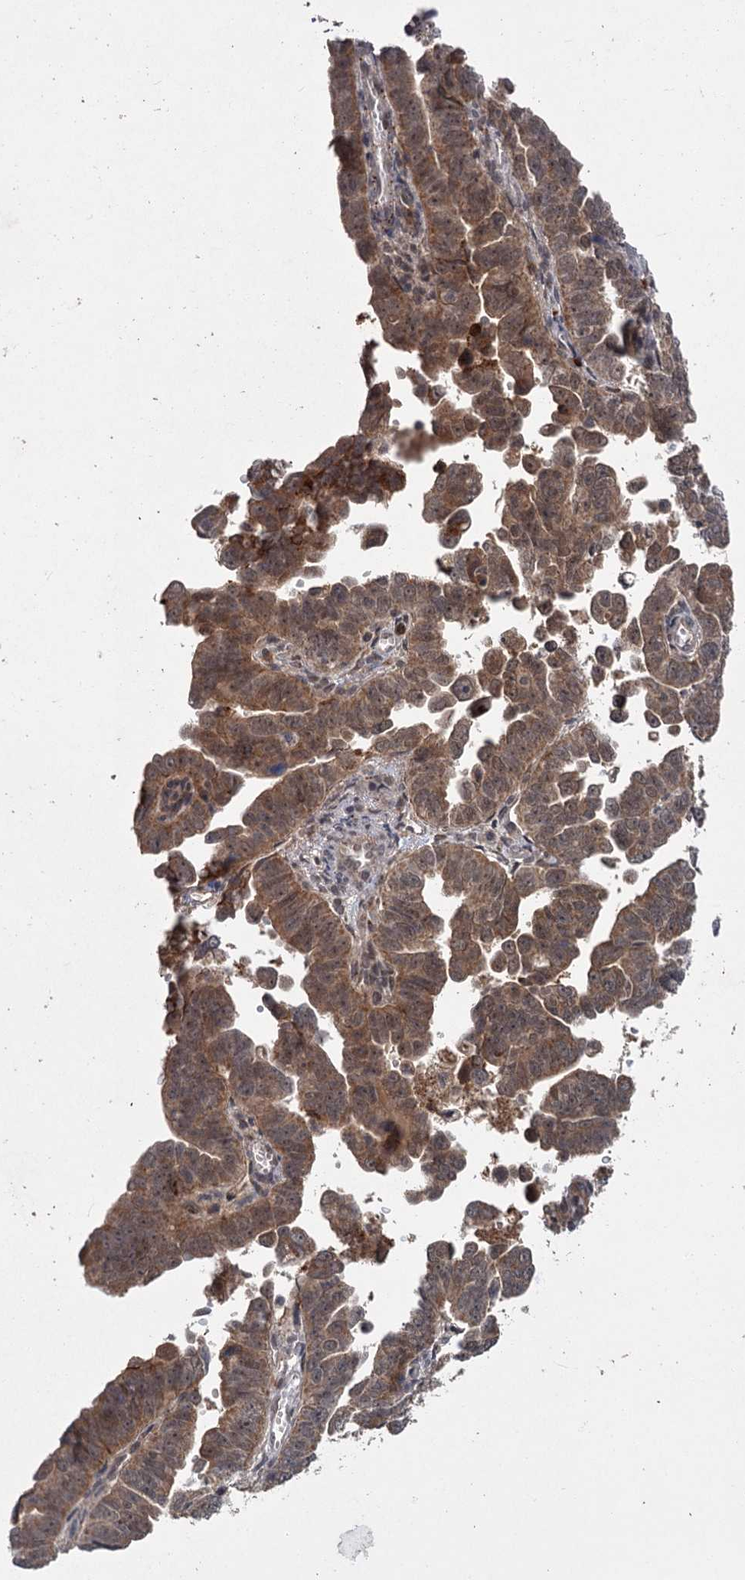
{"staining": {"intensity": "moderate", "quantity": ">75%", "location": "cytoplasmic/membranous,nuclear"}, "tissue": "endometrial cancer", "cell_type": "Tumor cells", "image_type": "cancer", "snomed": [{"axis": "morphology", "description": "Adenocarcinoma, NOS"}, {"axis": "topography", "description": "Endometrium"}], "caption": "Immunohistochemical staining of endometrial cancer exhibits medium levels of moderate cytoplasmic/membranous and nuclear protein staining in about >75% of tumor cells. (brown staining indicates protein expression, while blue staining denotes nuclei).", "gene": "KANSL2", "patient": {"sex": "female", "age": 75}}